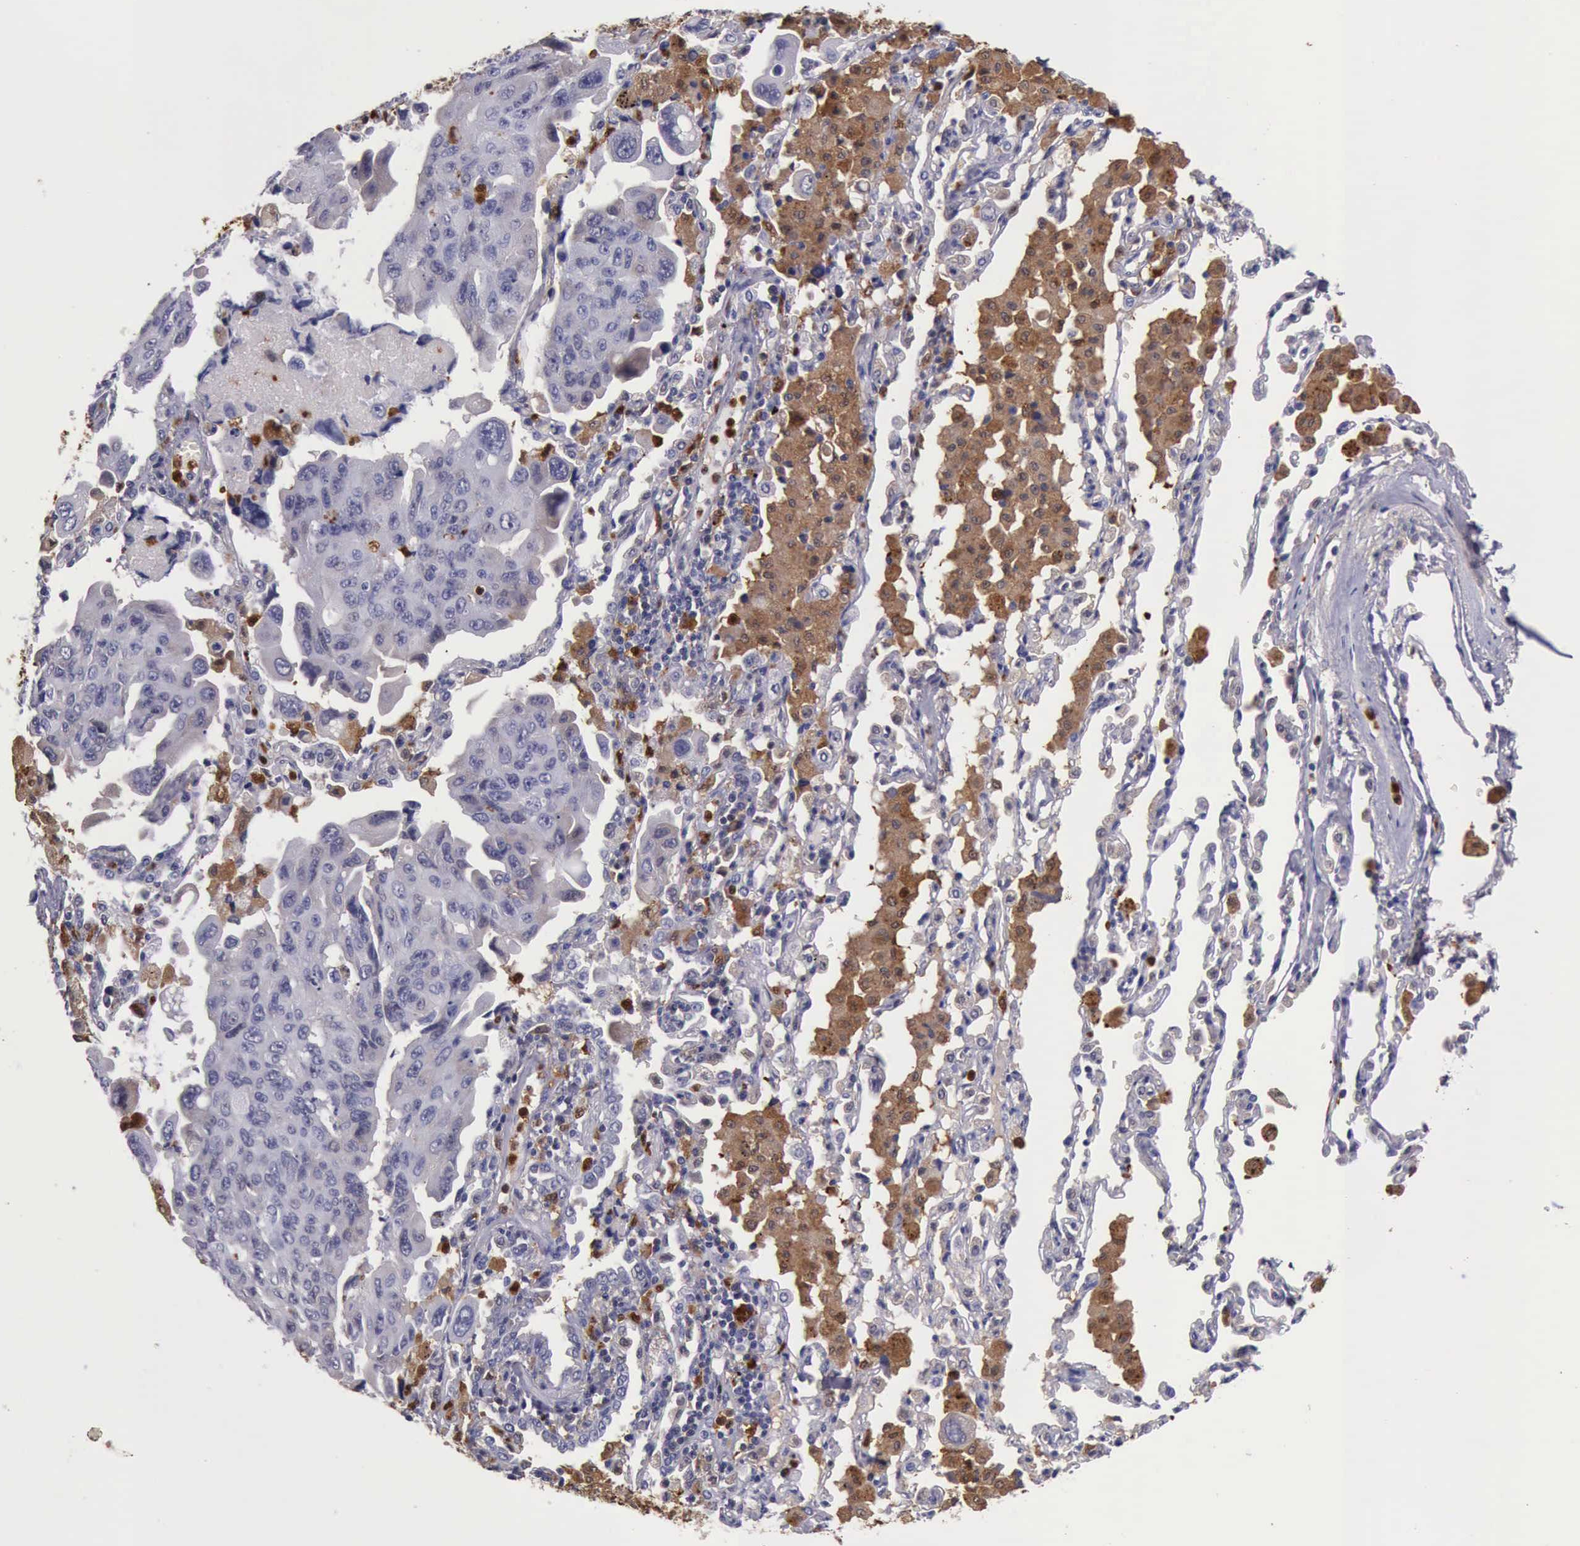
{"staining": {"intensity": "negative", "quantity": "none", "location": "none"}, "tissue": "lung cancer", "cell_type": "Tumor cells", "image_type": "cancer", "snomed": [{"axis": "morphology", "description": "Adenocarcinoma, NOS"}, {"axis": "topography", "description": "Lung"}], "caption": "DAB (3,3'-diaminobenzidine) immunohistochemical staining of lung adenocarcinoma exhibits no significant expression in tumor cells.", "gene": "CSTA", "patient": {"sex": "male", "age": 64}}